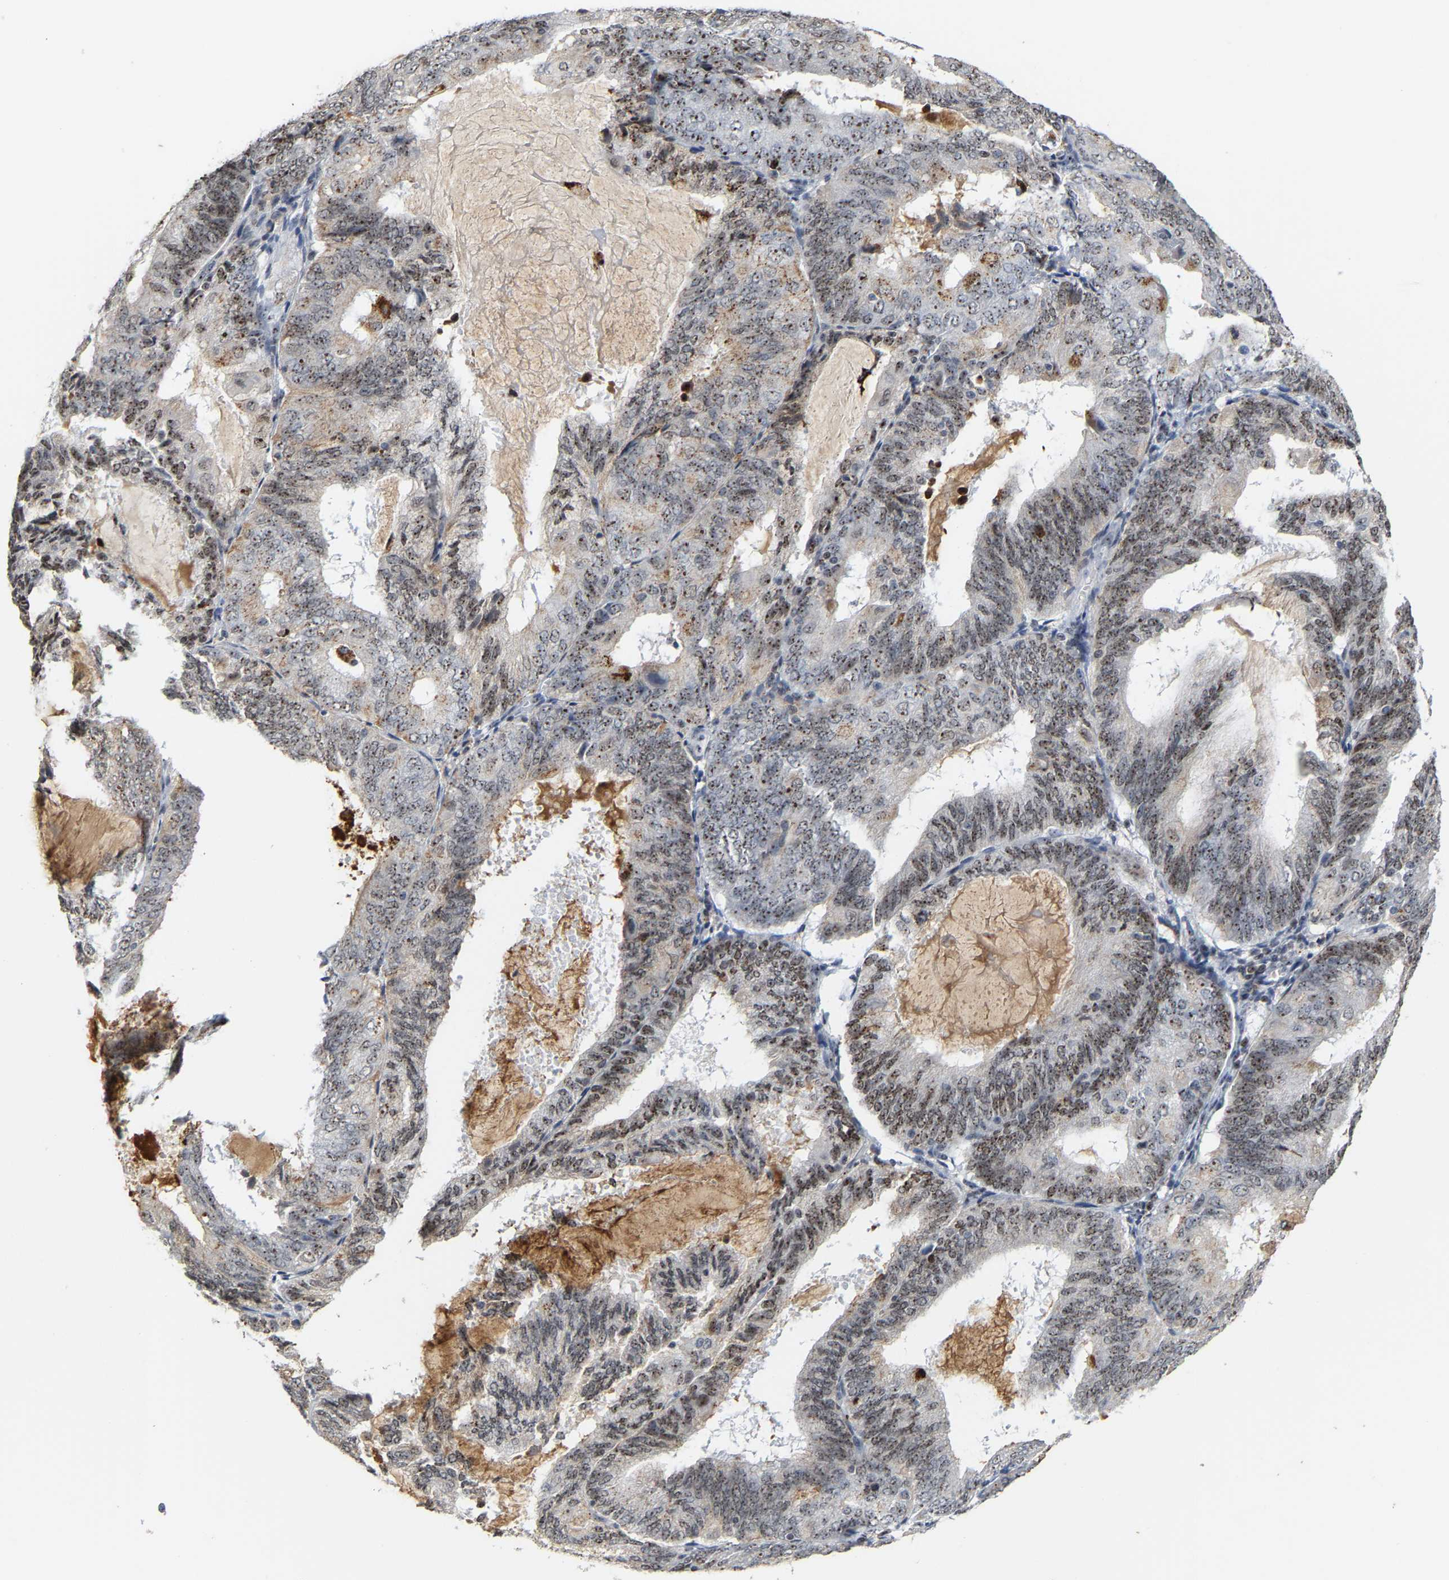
{"staining": {"intensity": "moderate", "quantity": ">75%", "location": "nuclear"}, "tissue": "endometrial cancer", "cell_type": "Tumor cells", "image_type": "cancer", "snomed": [{"axis": "morphology", "description": "Adenocarcinoma, NOS"}, {"axis": "topography", "description": "Endometrium"}], "caption": "An image of endometrial cancer (adenocarcinoma) stained for a protein shows moderate nuclear brown staining in tumor cells.", "gene": "NOP58", "patient": {"sex": "female", "age": 81}}